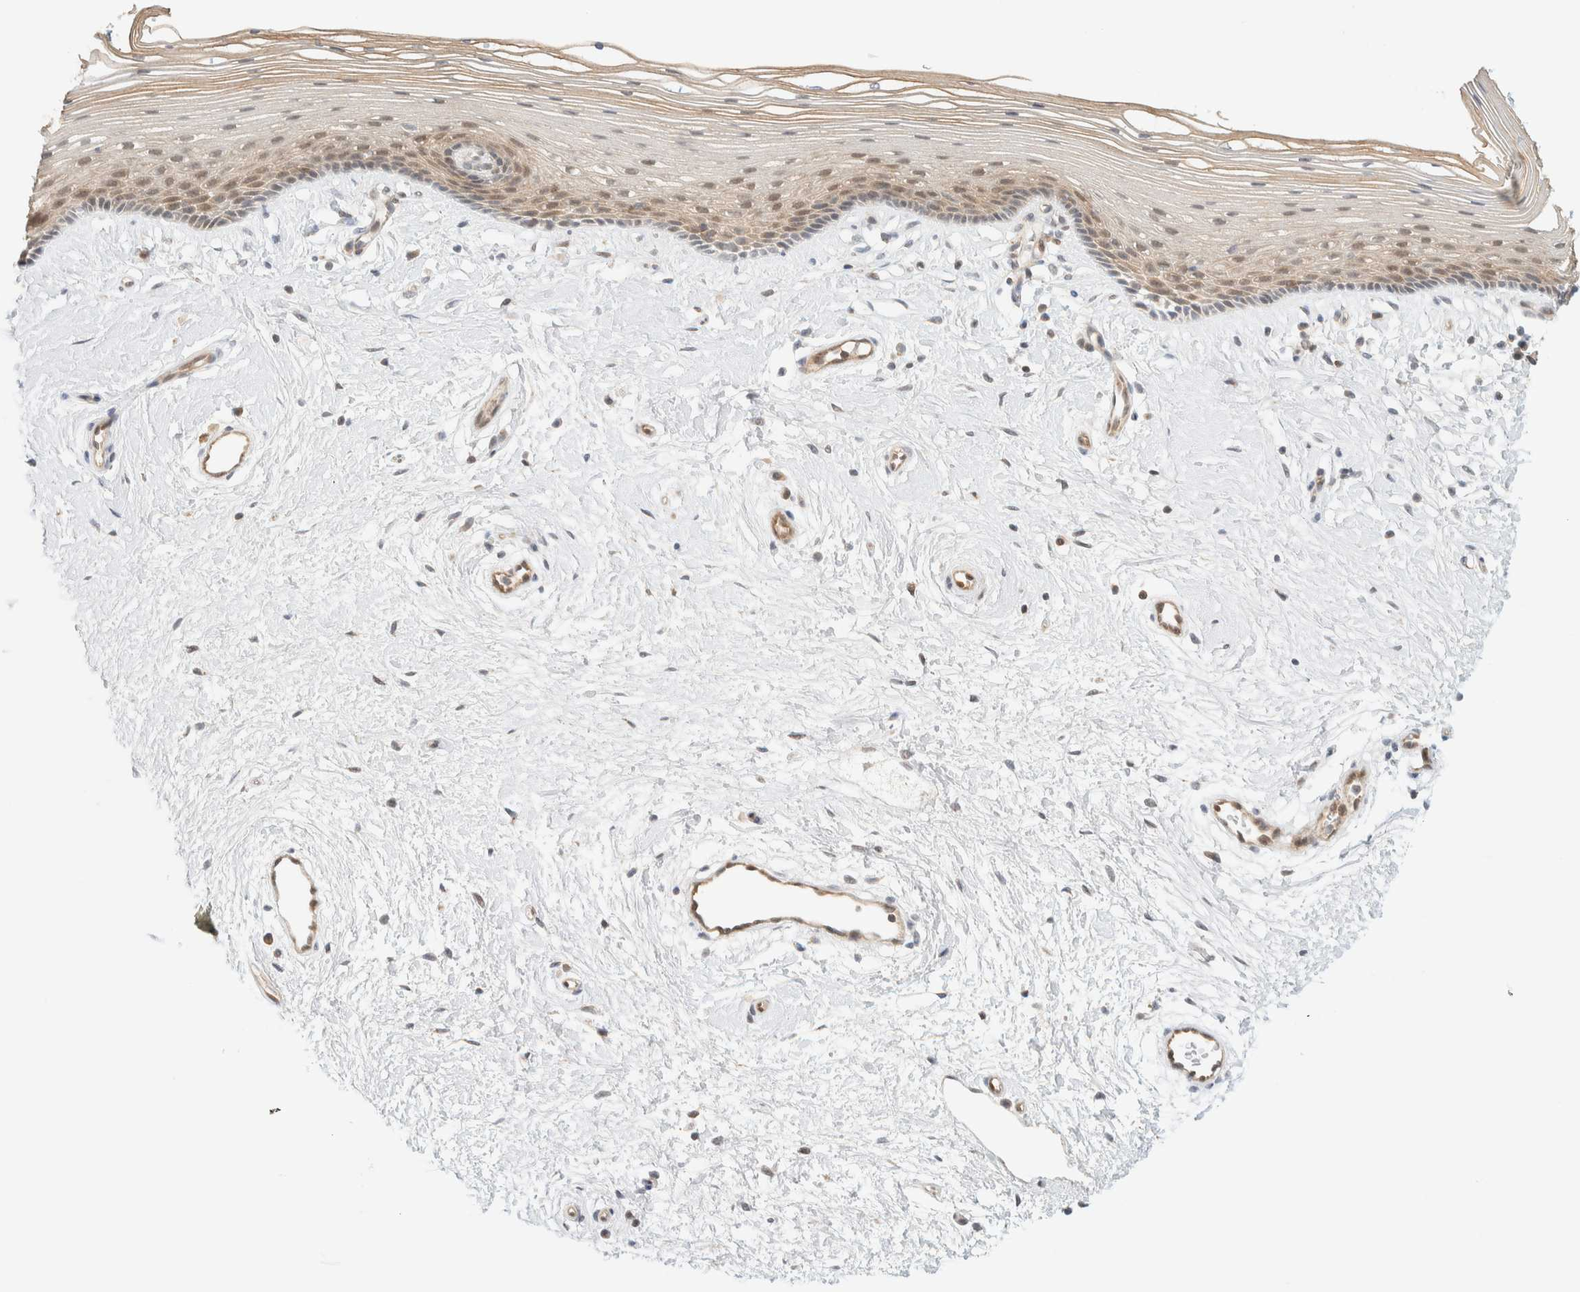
{"staining": {"intensity": "weak", "quantity": "25%-75%", "location": "cytoplasmic/membranous,nuclear"}, "tissue": "vagina", "cell_type": "Squamous epithelial cells", "image_type": "normal", "snomed": [{"axis": "morphology", "description": "Normal tissue, NOS"}, {"axis": "topography", "description": "Vagina"}], "caption": "Protein analysis of unremarkable vagina exhibits weak cytoplasmic/membranous,nuclear positivity in approximately 25%-75% of squamous epithelial cells.", "gene": "PCYT2", "patient": {"sex": "female", "age": 46}}